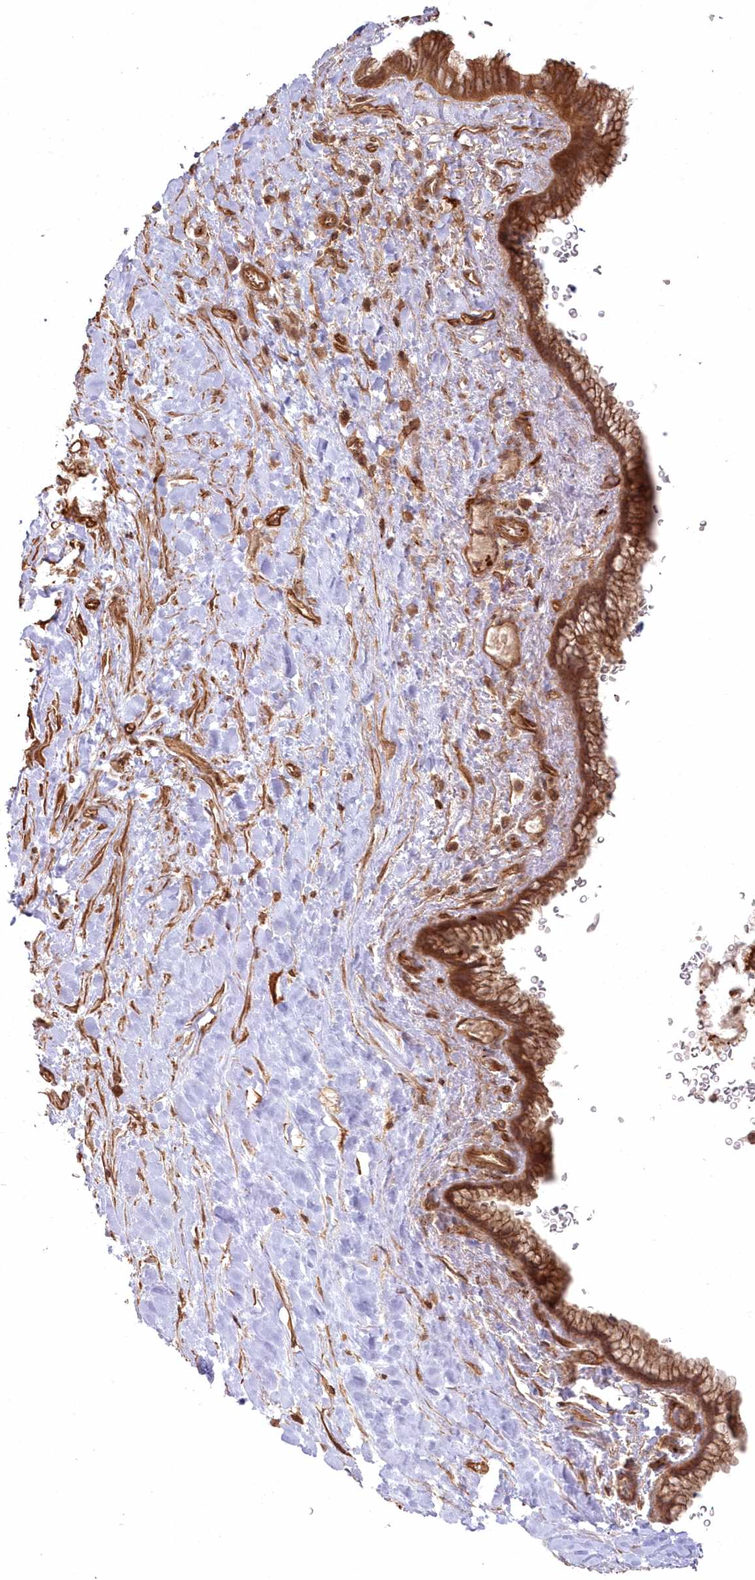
{"staining": {"intensity": "strong", "quantity": ">75%", "location": "cytoplasmic/membranous"}, "tissue": "pancreatic cancer", "cell_type": "Tumor cells", "image_type": "cancer", "snomed": [{"axis": "morphology", "description": "Adenocarcinoma, NOS"}, {"axis": "topography", "description": "Pancreas"}], "caption": "Protein staining of pancreatic cancer tissue shows strong cytoplasmic/membranous positivity in about >75% of tumor cells.", "gene": "RGCC", "patient": {"sex": "male", "age": 75}}